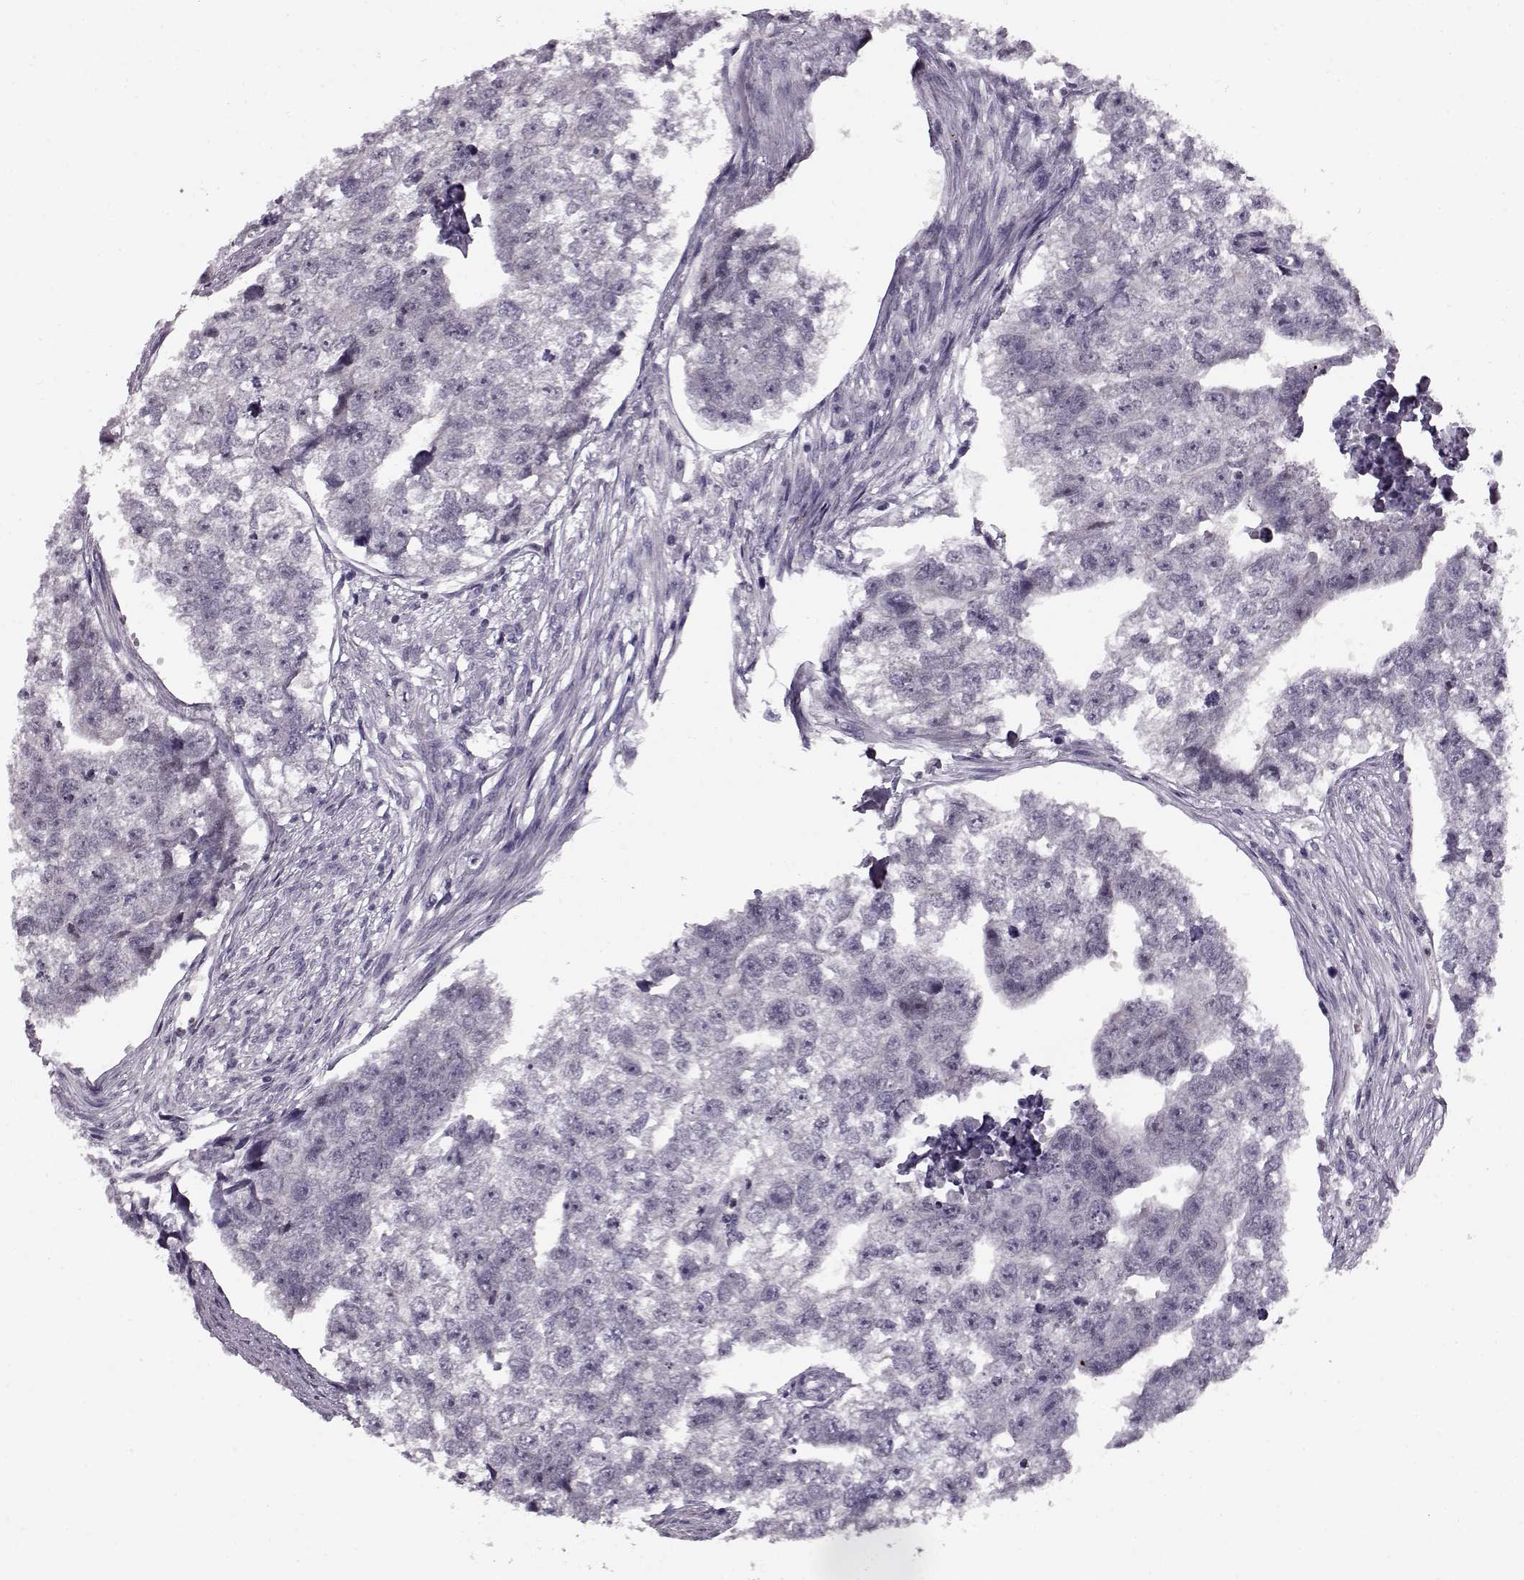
{"staining": {"intensity": "negative", "quantity": "none", "location": "none"}, "tissue": "testis cancer", "cell_type": "Tumor cells", "image_type": "cancer", "snomed": [{"axis": "morphology", "description": "Carcinoma, Embryonal, NOS"}, {"axis": "morphology", "description": "Teratoma, malignant, NOS"}, {"axis": "topography", "description": "Testis"}], "caption": "An image of testis embryonal carcinoma stained for a protein reveals no brown staining in tumor cells. (DAB IHC, high magnification).", "gene": "RP1L1", "patient": {"sex": "male", "age": 44}}